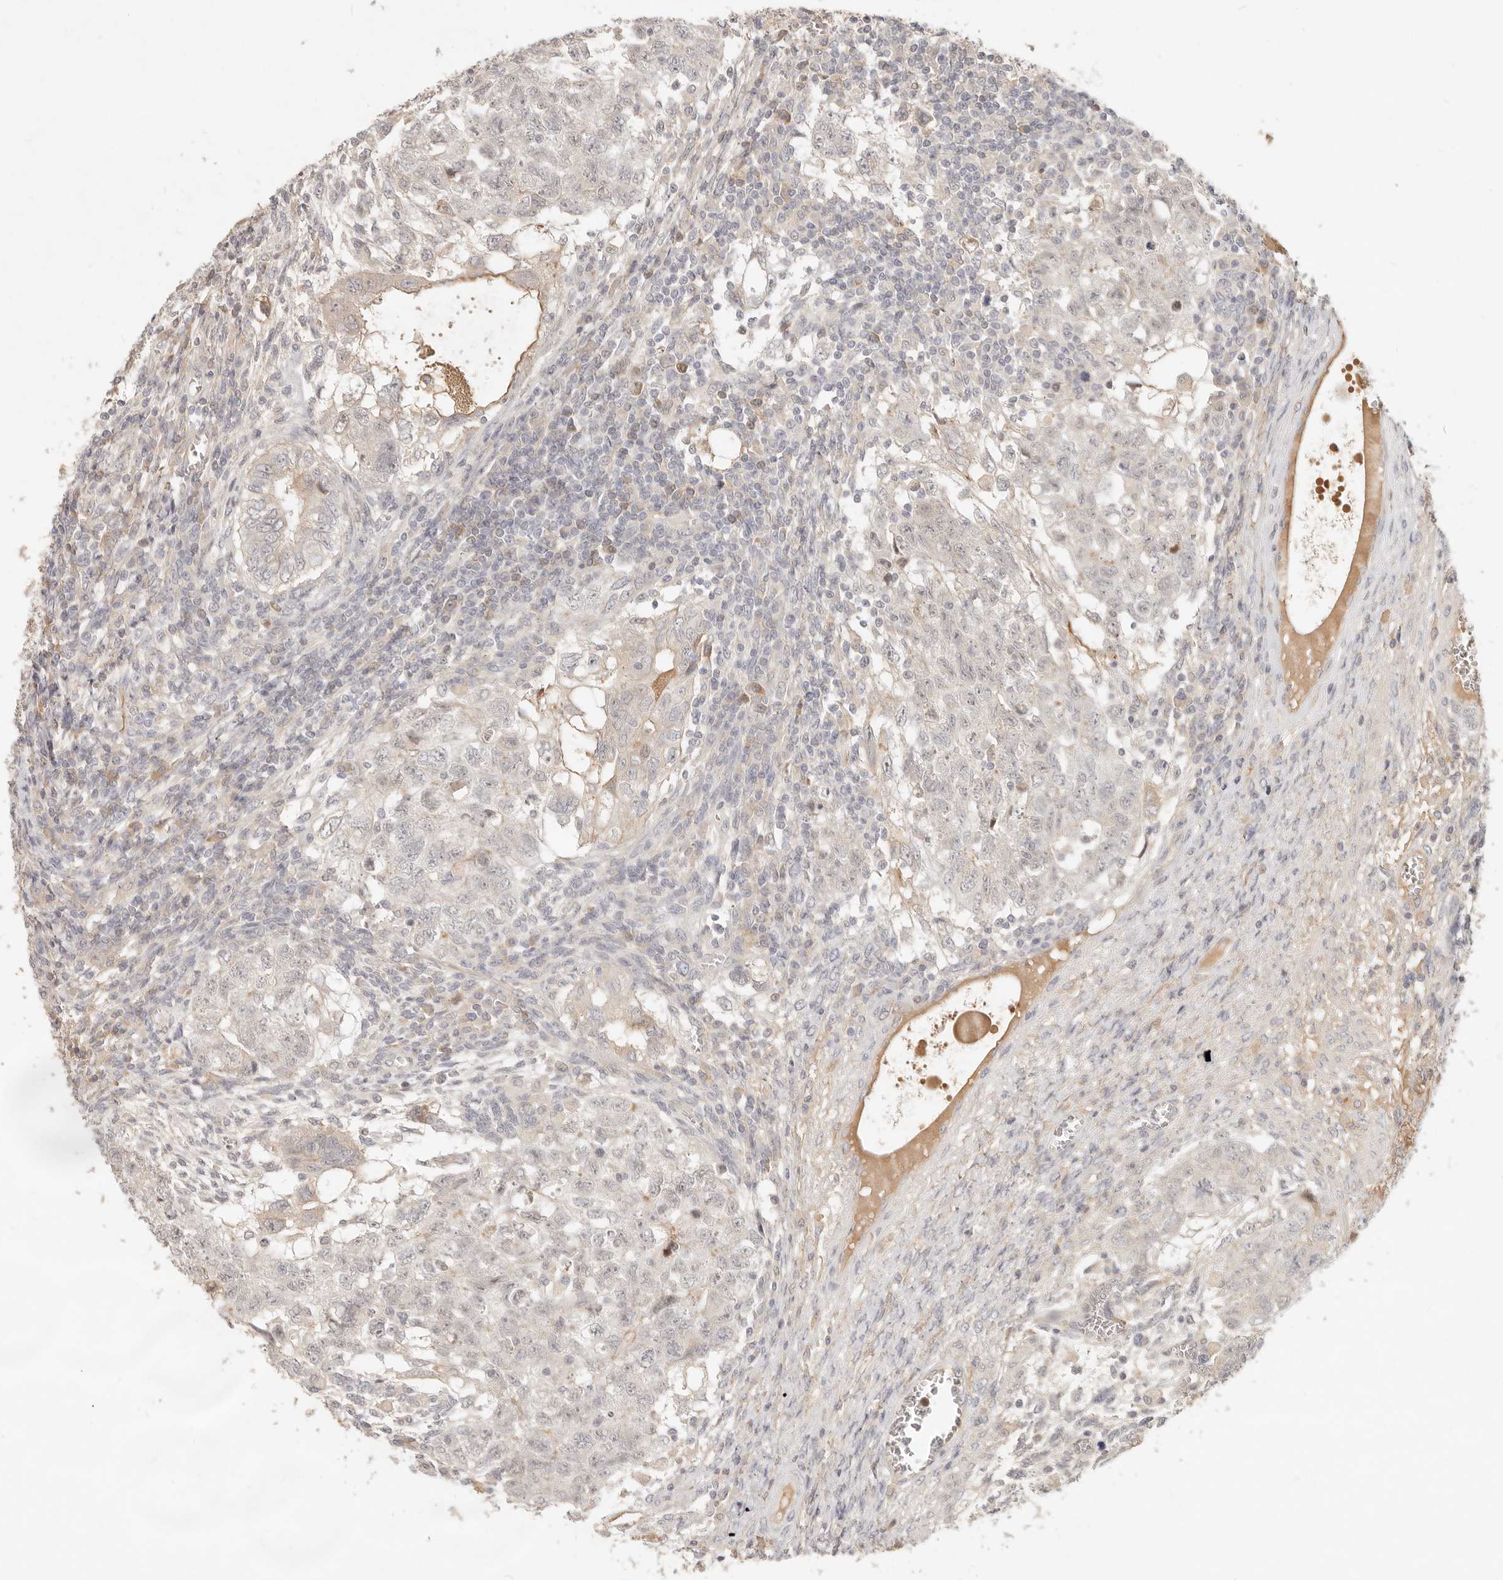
{"staining": {"intensity": "weak", "quantity": "<25%", "location": "cytoplasmic/membranous"}, "tissue": "testis cancer", "cell_type": "Tumor cells", "image_type": "cancer", "snomed": [{"axis": "morphology", "description": "Carcinoma, Embryonal, NOS"}, {"axis": "topography", "description": "Testis"}], "caption": "The IHC photomicrograph has no significant staining in tumor cells of testis embryonal carcinoma tissue. The staining was performed using DAB to visualize the protein expression in brown, while the nuclei were stained in blue with hematoxylin (Magnification: 20x).", "gene": "UBXN11", "patient": {"sex": "male", "age": 37}}